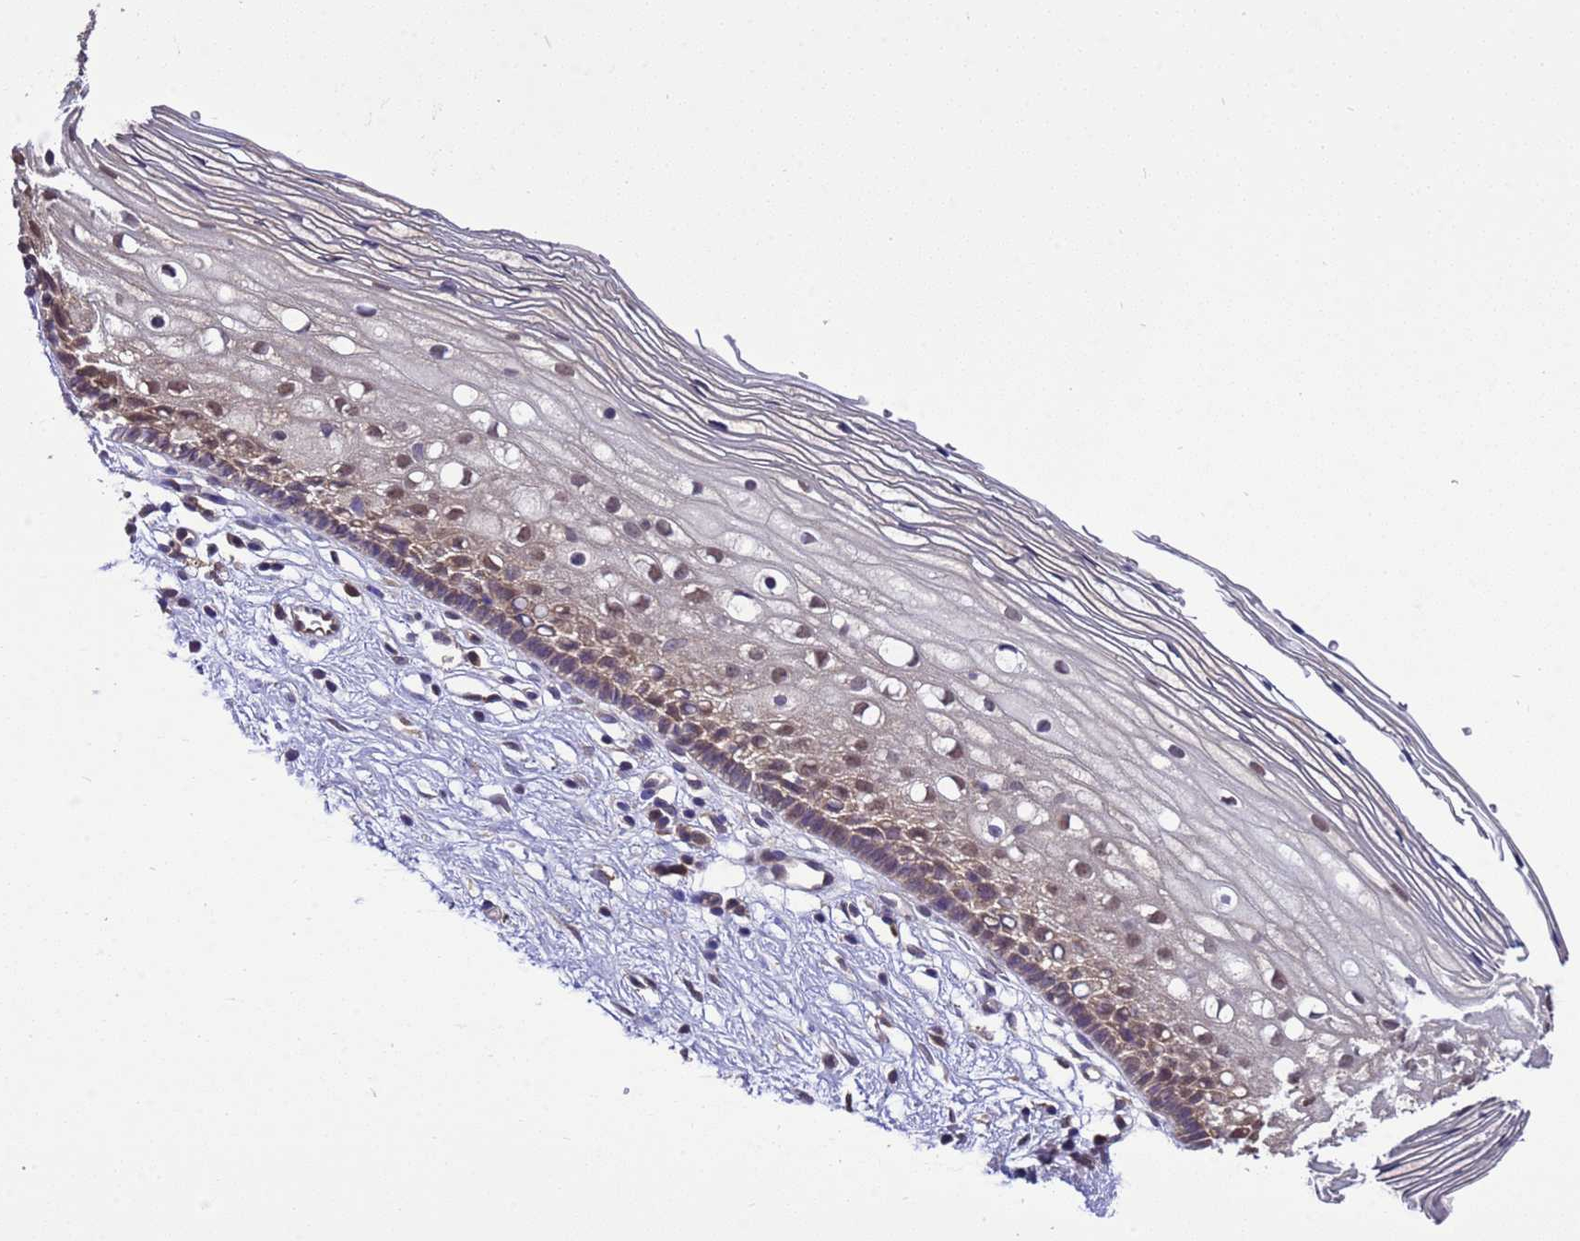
{"staining": {"intensity": "weak", "quantity": "25%-75%", "location": "nuclear"}, "tissue": "cervix", "cell_type": "Glandular cells", "image_type": "normal", "snomed": [{"axis": "morphology", "description": "Normal tissue, NOS"}, {"axis": "topography", "description": "Cervix"}], "caption": "Glandular cells show weak nuclear expression in about 25%-75% of cells in benign cervix.", "gene": "ZFP69B", "patient": {"sex": "female", "age": 27}}